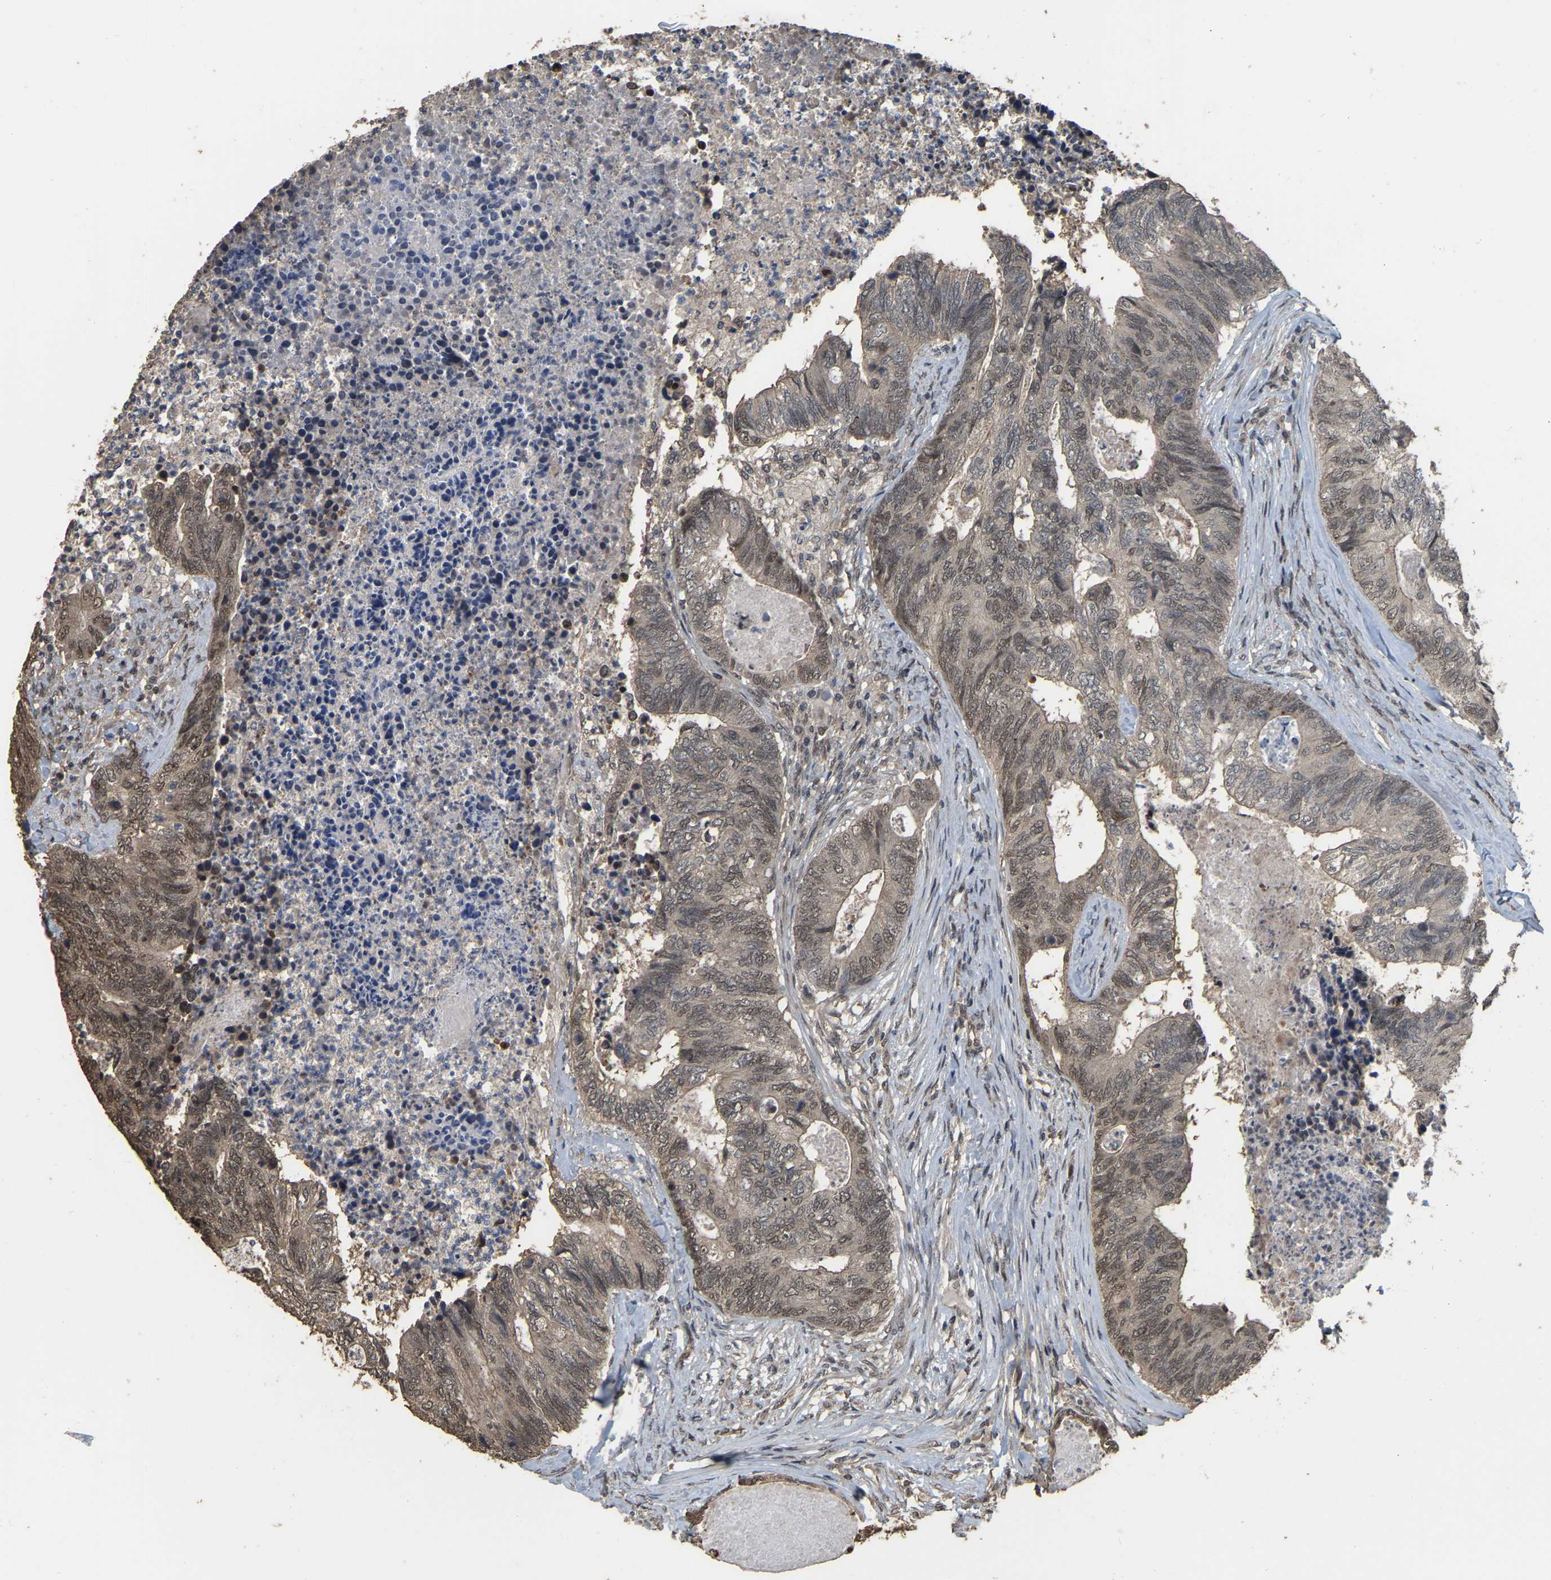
{"staining": {"intensity": "moderate", "quantity": ">75%", "location": "nuclear"}, "tissue": "colorectal cancer", "cell_type": "Tumor cells", "image_type": "cancer", "snomed": [{"axis": "morphology", "description": "Adenocarcinoma, NOS"}, {"axis": "topography", "description": "Colon"}], "caption": "Immunohistochemical staining of colorectal cancer shows medium levels of moderate nuclear protein staining in about >75% of tumor cells.", "gene": "ARHGAP23", "patient": {"sex": "female", "age": 67}}